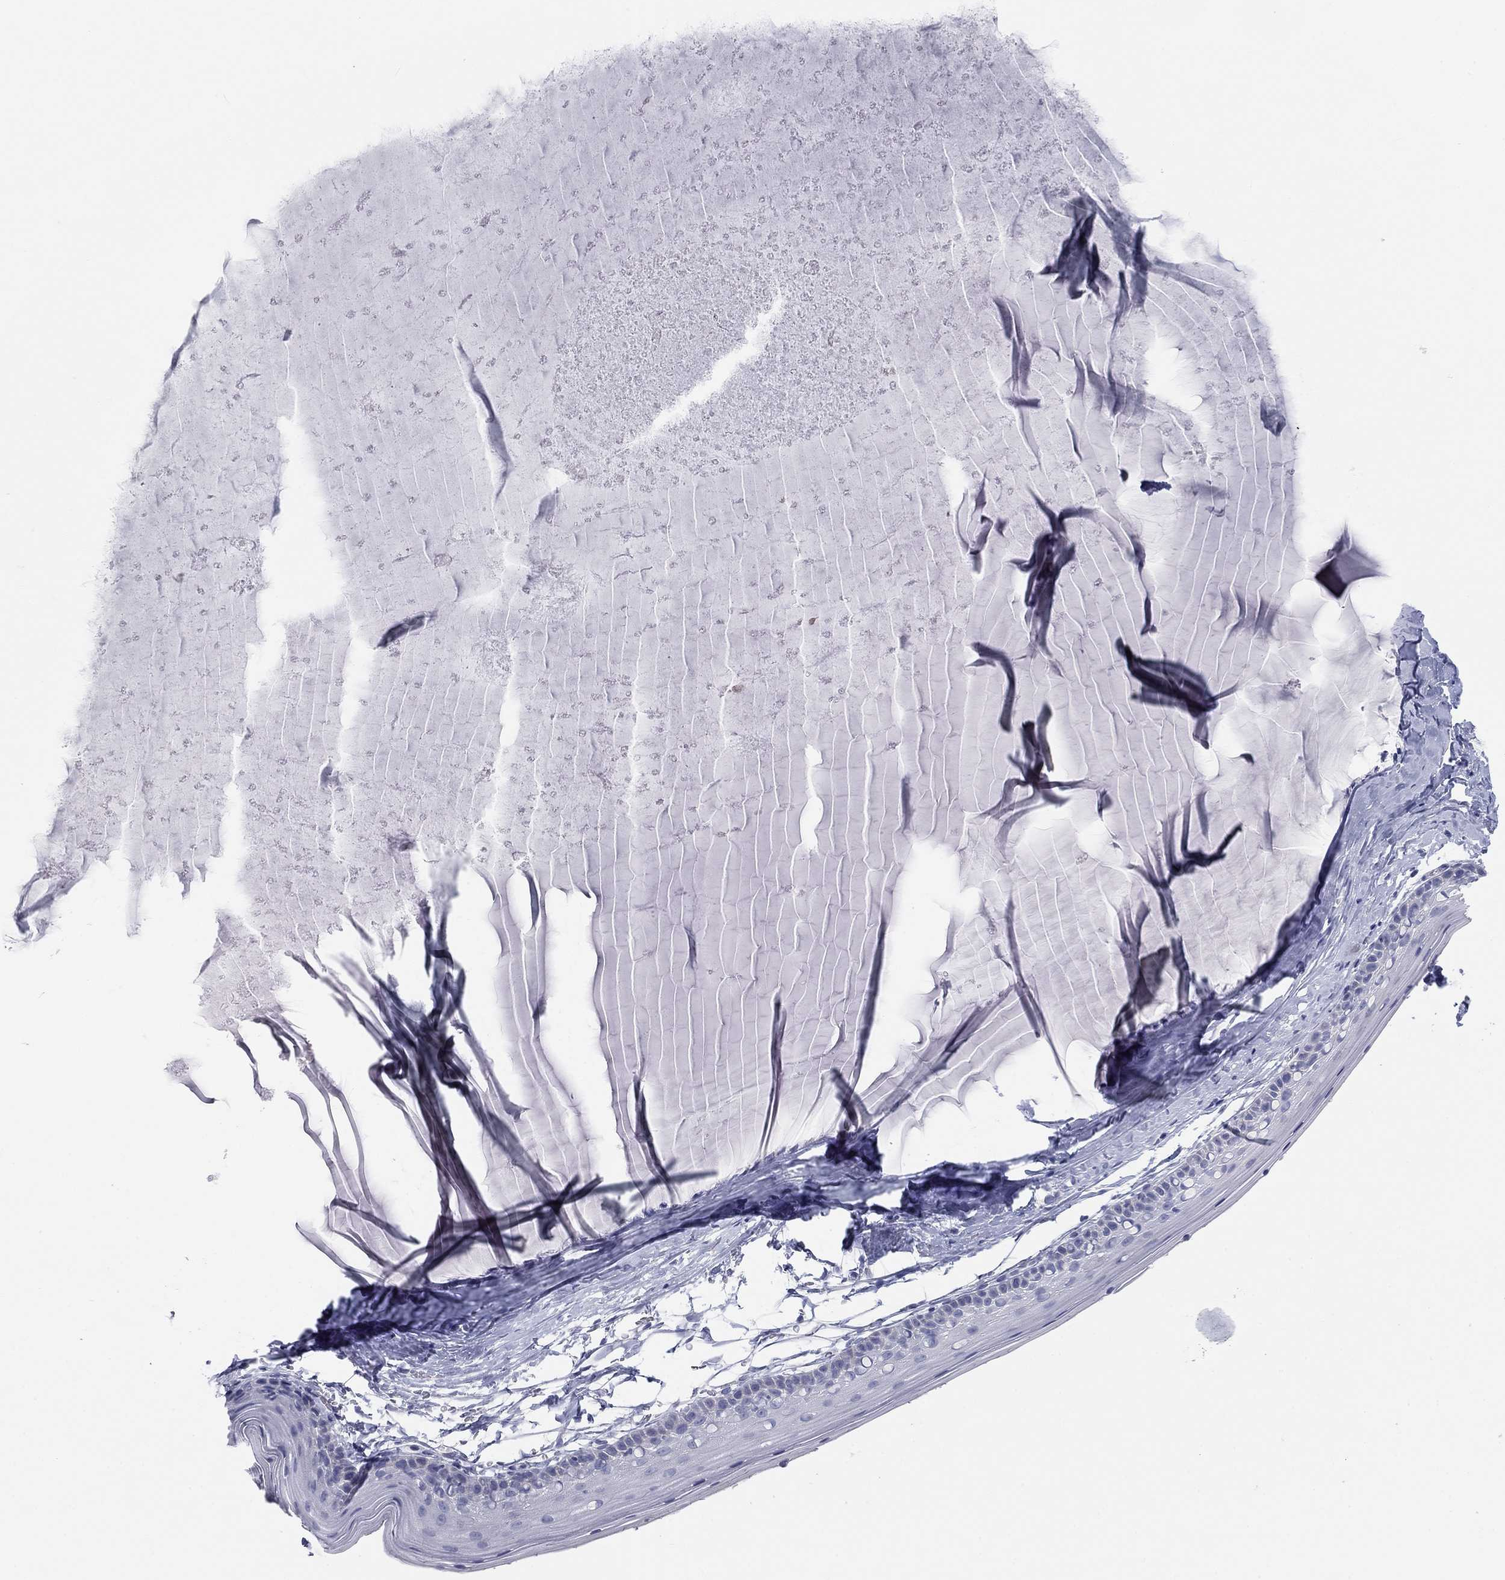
{"staining": {"intensity": "negative", "quantity": "none", "location": "none"}, "tissue": "cervix", "cell_type": "Glandular cells", "image_type": "normal", "snomed": [{"axis": "morphology", "description": "Normal tissue, NOS"}, {"axis": "topography", "description": "Cervix"}], "caption": "A high-resolution histopathology image shows immunohistochemistry (IHC) staining of normal cervix, which shows no significant expression in glandular cells.", "gene": "CALB1", "patient": {"sex": "female", "age": 40}}